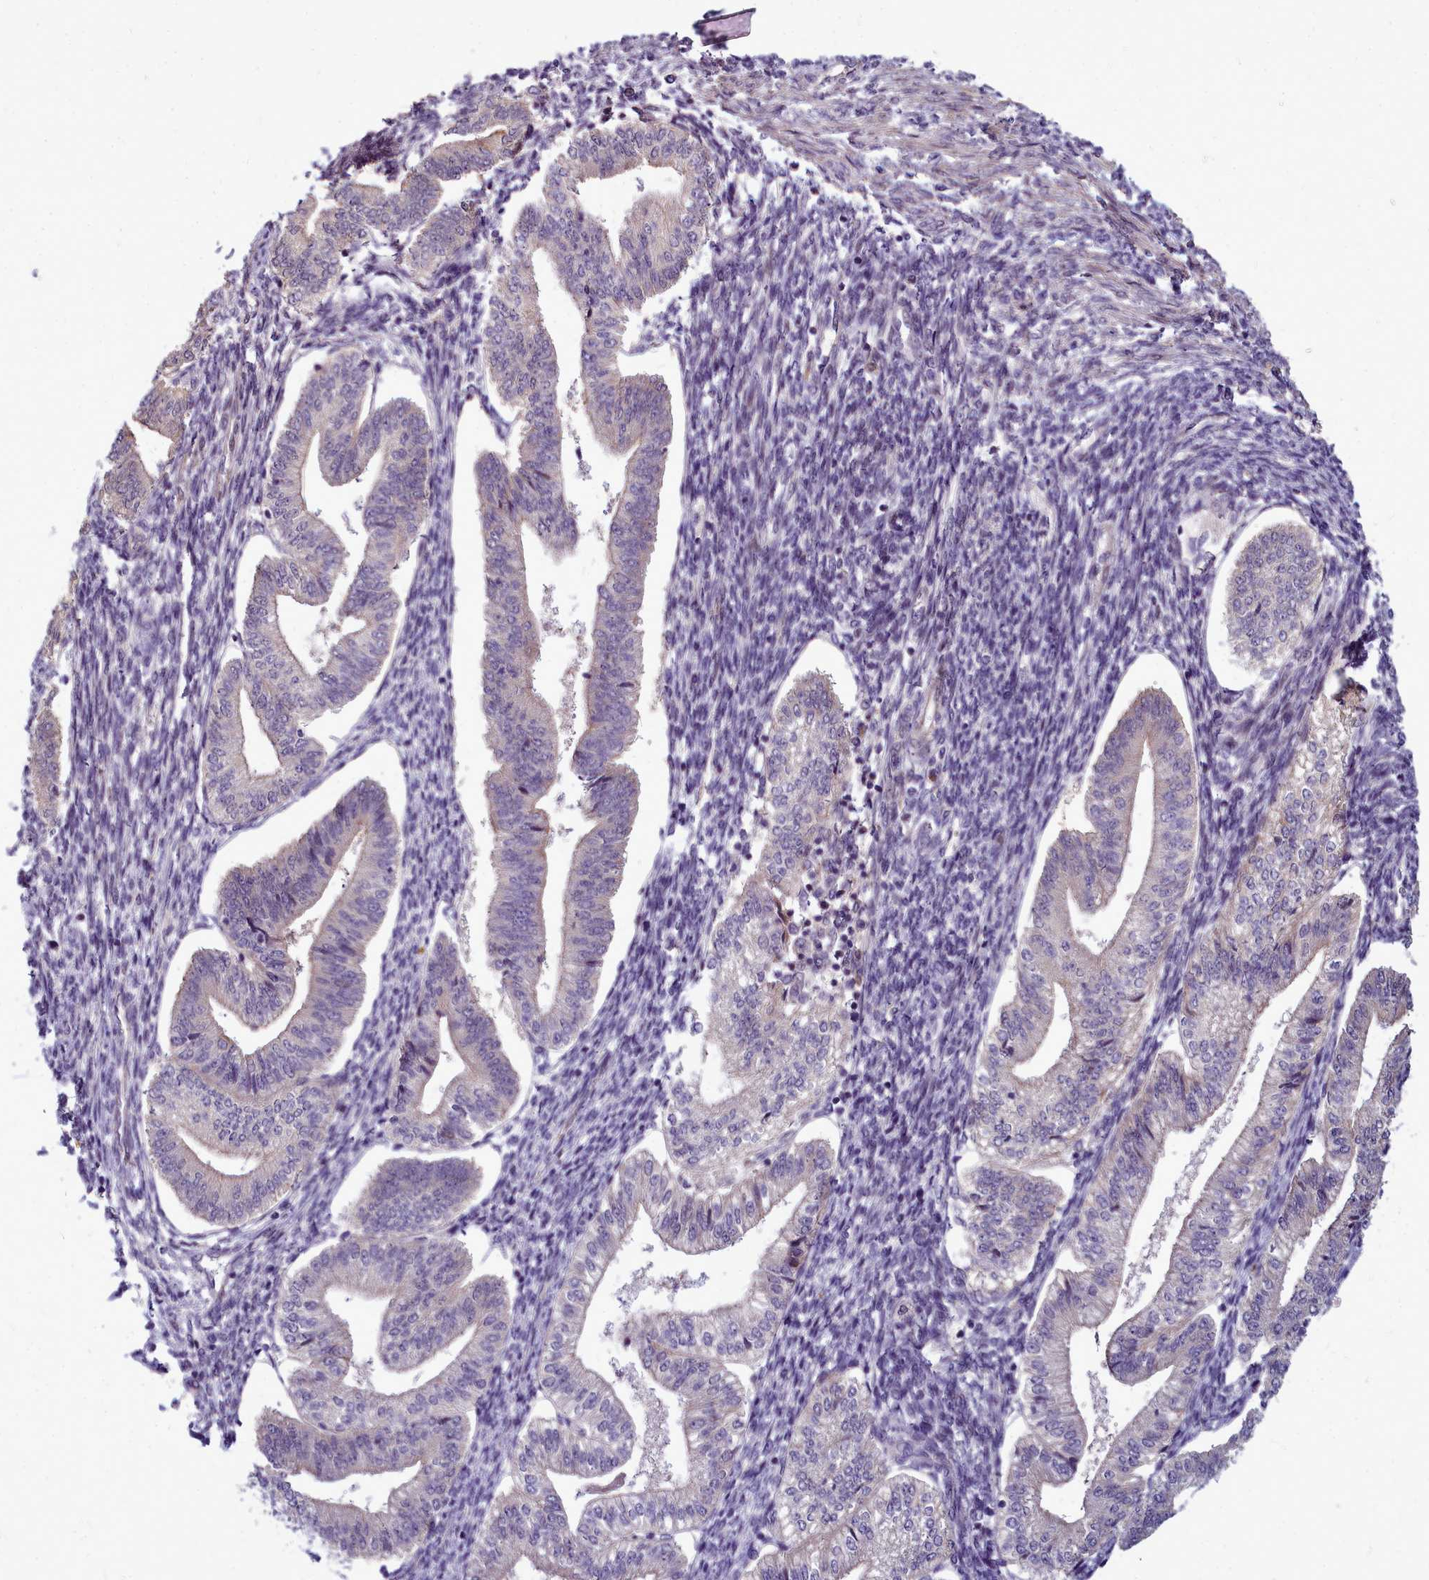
{"staining": {"intensity": "negative", "quantity": "none", "location": "none"}, "tissue": "endometrium", "cell_type": "Cells in endometrial stroma", "image_type": "normal", "snomed": [{"axis": "morphology", "description": "Normal tissue, NOS"}, {"axis": "topography", "description": "Endometrium"}], "caption": "There is no significant positivity in cells in endometrial stroma of endometrium. (DAB immunohistochemistry (IHC), high magnification).", "gene": "TTC5", "patient": {"sex": "female", "age": 34}}